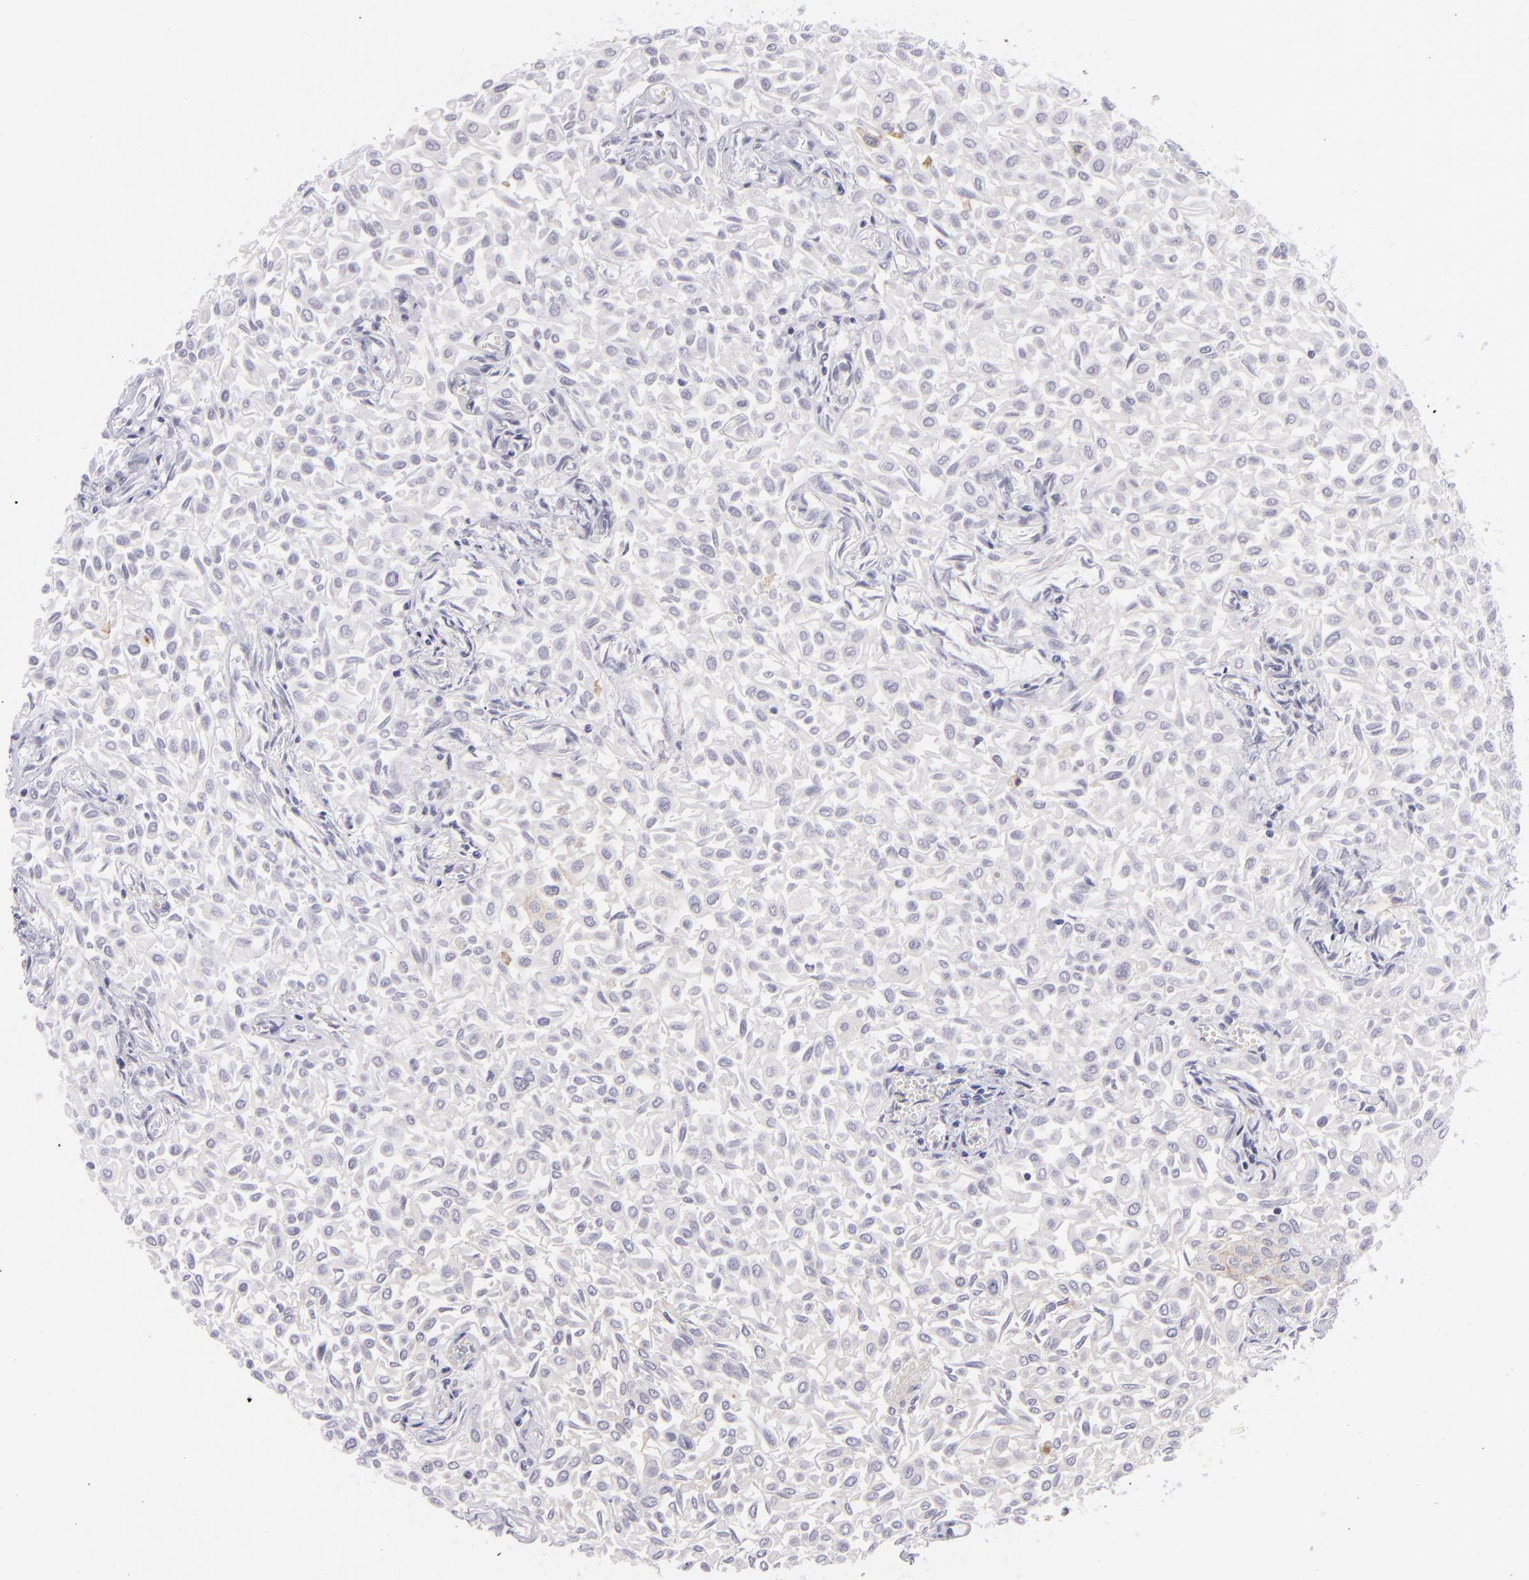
{"staining": {"intensity": "negative", "quantity": "none", "location": "none"}, "tissue": "urothelial cancer", "cell_type": "Tumor cells", "image_type": "cancer", "snomed": [{"axis": "morphology", "description": "Urothelial carcinoma, Low grade"}, {"axis": "topography", "description": "Urinary bladder"}], "caption": "A photomicrograph of human urothelial cancer is negative for staining in tumor cells.", "gene": "THBD", "patient": {"sex": "male", "age": 64}}